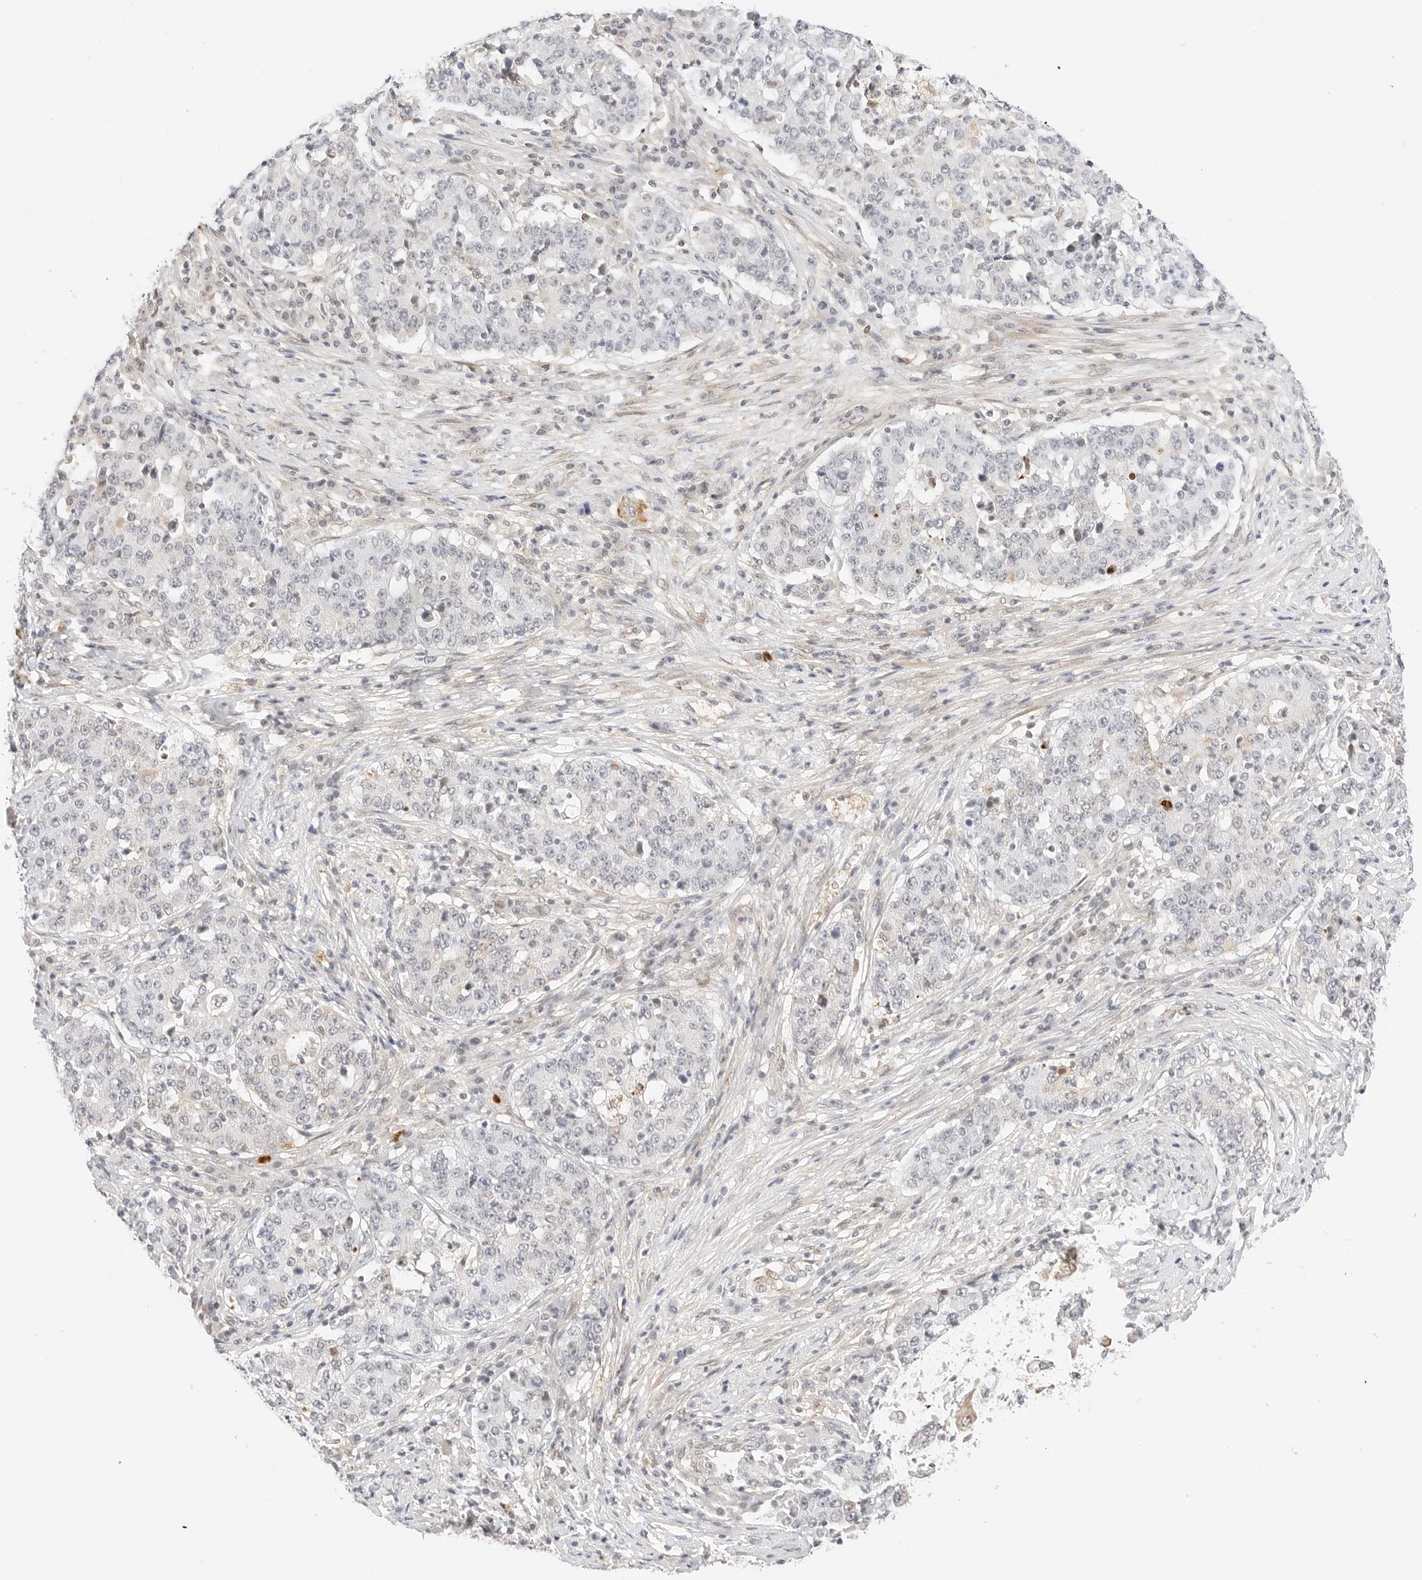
{"staining": {"intensity": "negative", "quantity": "none", "location": "none"}, "tissue": "stomach cancer", "cell_type": "Tumor cells", "image_type": "cancer", "snomed": [{"axis": "morphology", "description": "Adenocarcinoma, NOS"}, {"axis": "topography", "description": "Stomach"}], "caption": "Tumor cells show no significant protein positivity in stomach cancer.", "gene": "TEKT2", "patient": {"sex": "male", "age": 59}}